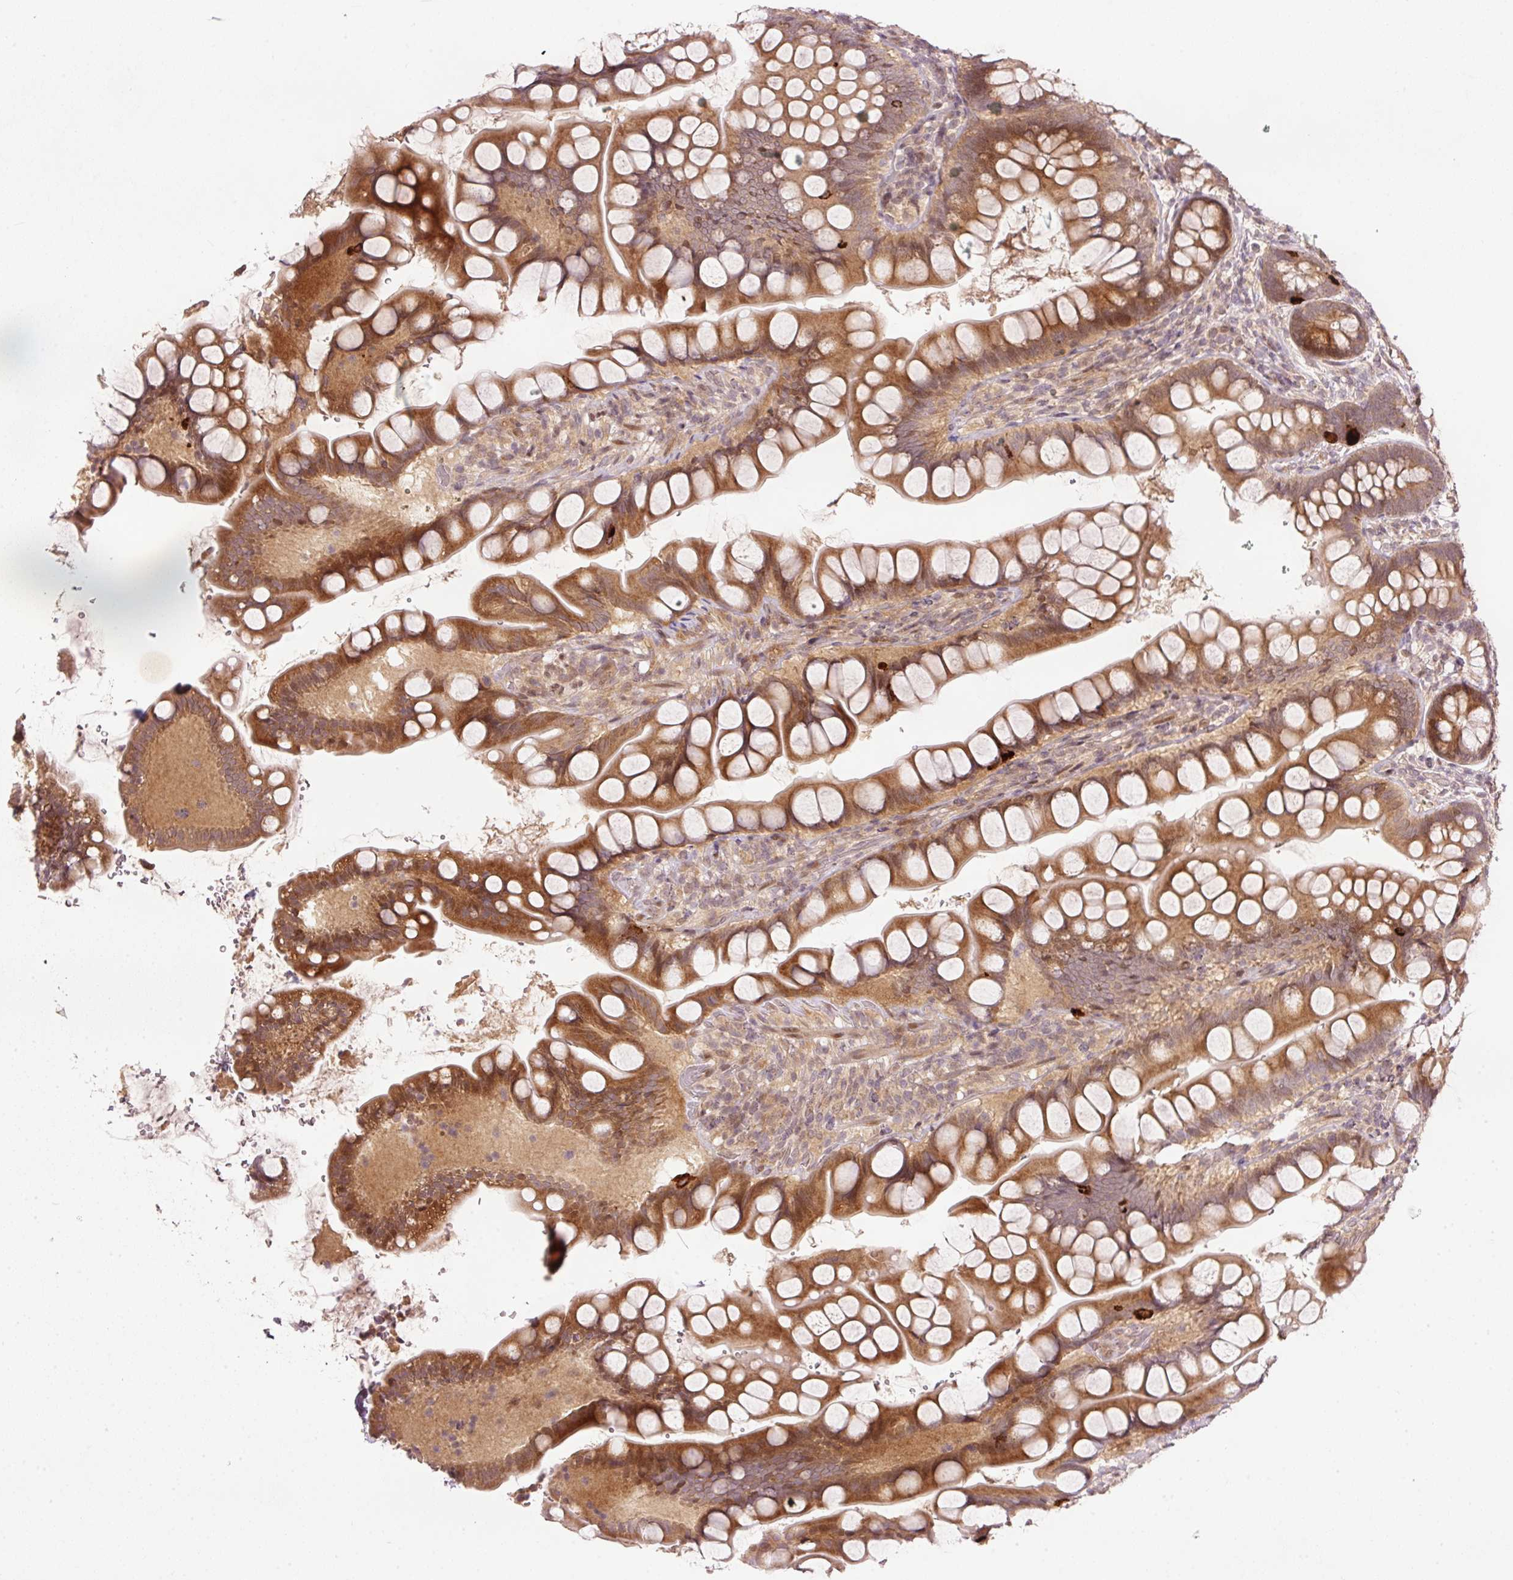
{"staining": {"intensity": "moderate", "quantity": ">75%", "location": "cytoplasmic/membranous"}, "tissue": "small intestine", "cell_type": "Glandular cells", "image_type": "normal", "snomed": [{"axis": "morphology", "description": "Normal tissue, NOS"}, {"axis": "topography", "description": "Small intestine"}], "caption": "Protein expression analysis of unremarkable small intestine shows moderate cytoplasmic/membranous staining in about >75% of glandular cells. (DAB (3,3'-diaminobenzidine) = brown stain, brightfield microscopy at high magnification).", "gene": "PCDHB1", "patient": {"sex": "male", "age": 70}}